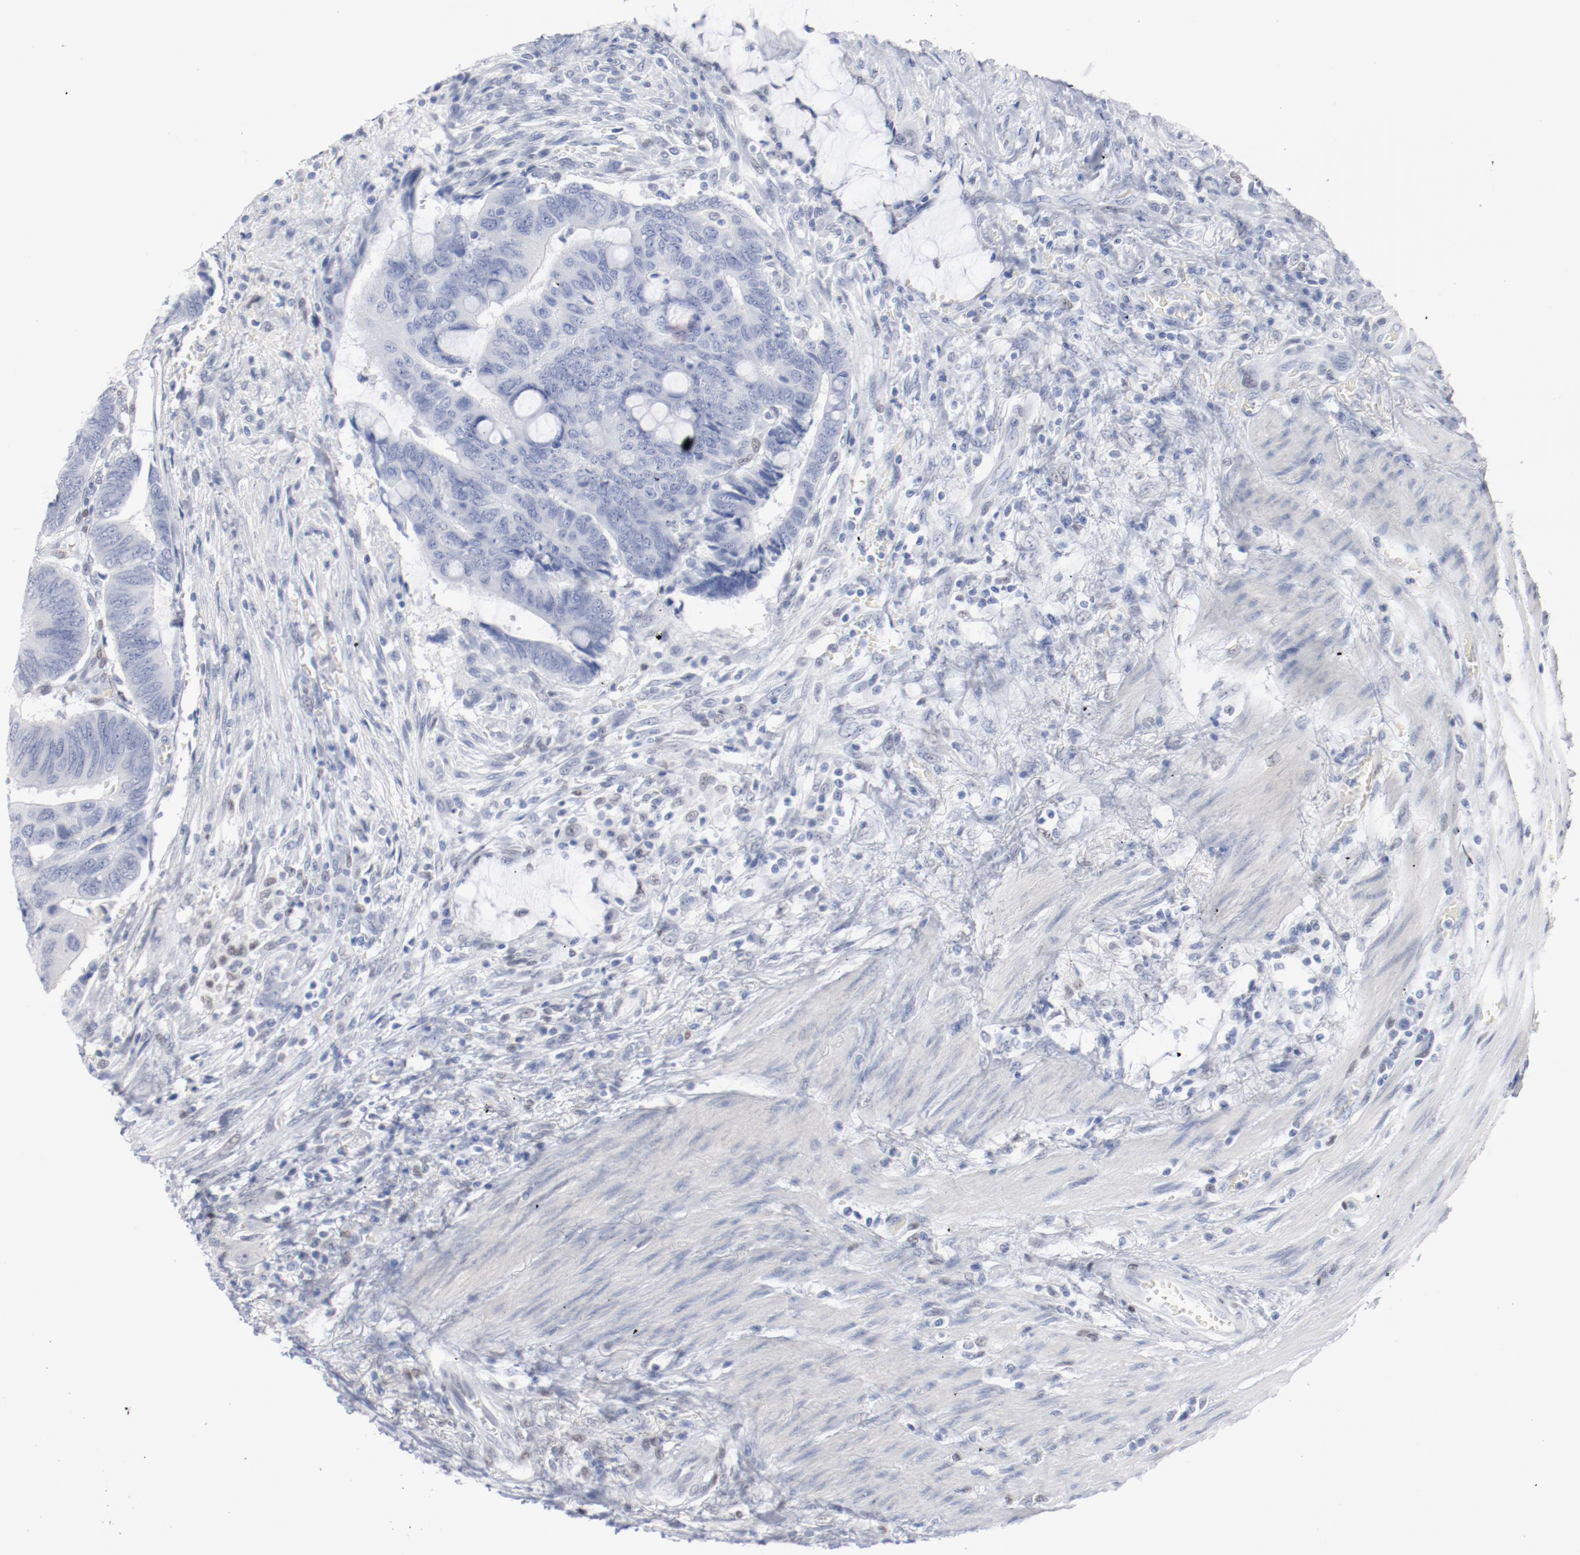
{"staining": {"intensity": "negative", "quantity": "none", "location": "none"}, "tissue": "colorectal cancer", "cell_type": "Tumor cells", "image_type": "cancer", "snomed": [{"axis": "morphology", "description": "Normal tissue, NOS"}, {"axis": "morphology", "description": "Adenocarcinoma, NOS"}, {"axis": "topography", "description": "Rectum"}], "caption": "Immunohistochemistry (IHC) photomicrograph of colorectal cancer stained for a protein (brown), which displays no expression in tumor cells.", "gene": "ZEB2", "patient": {"sex": "male", "age": 92}}